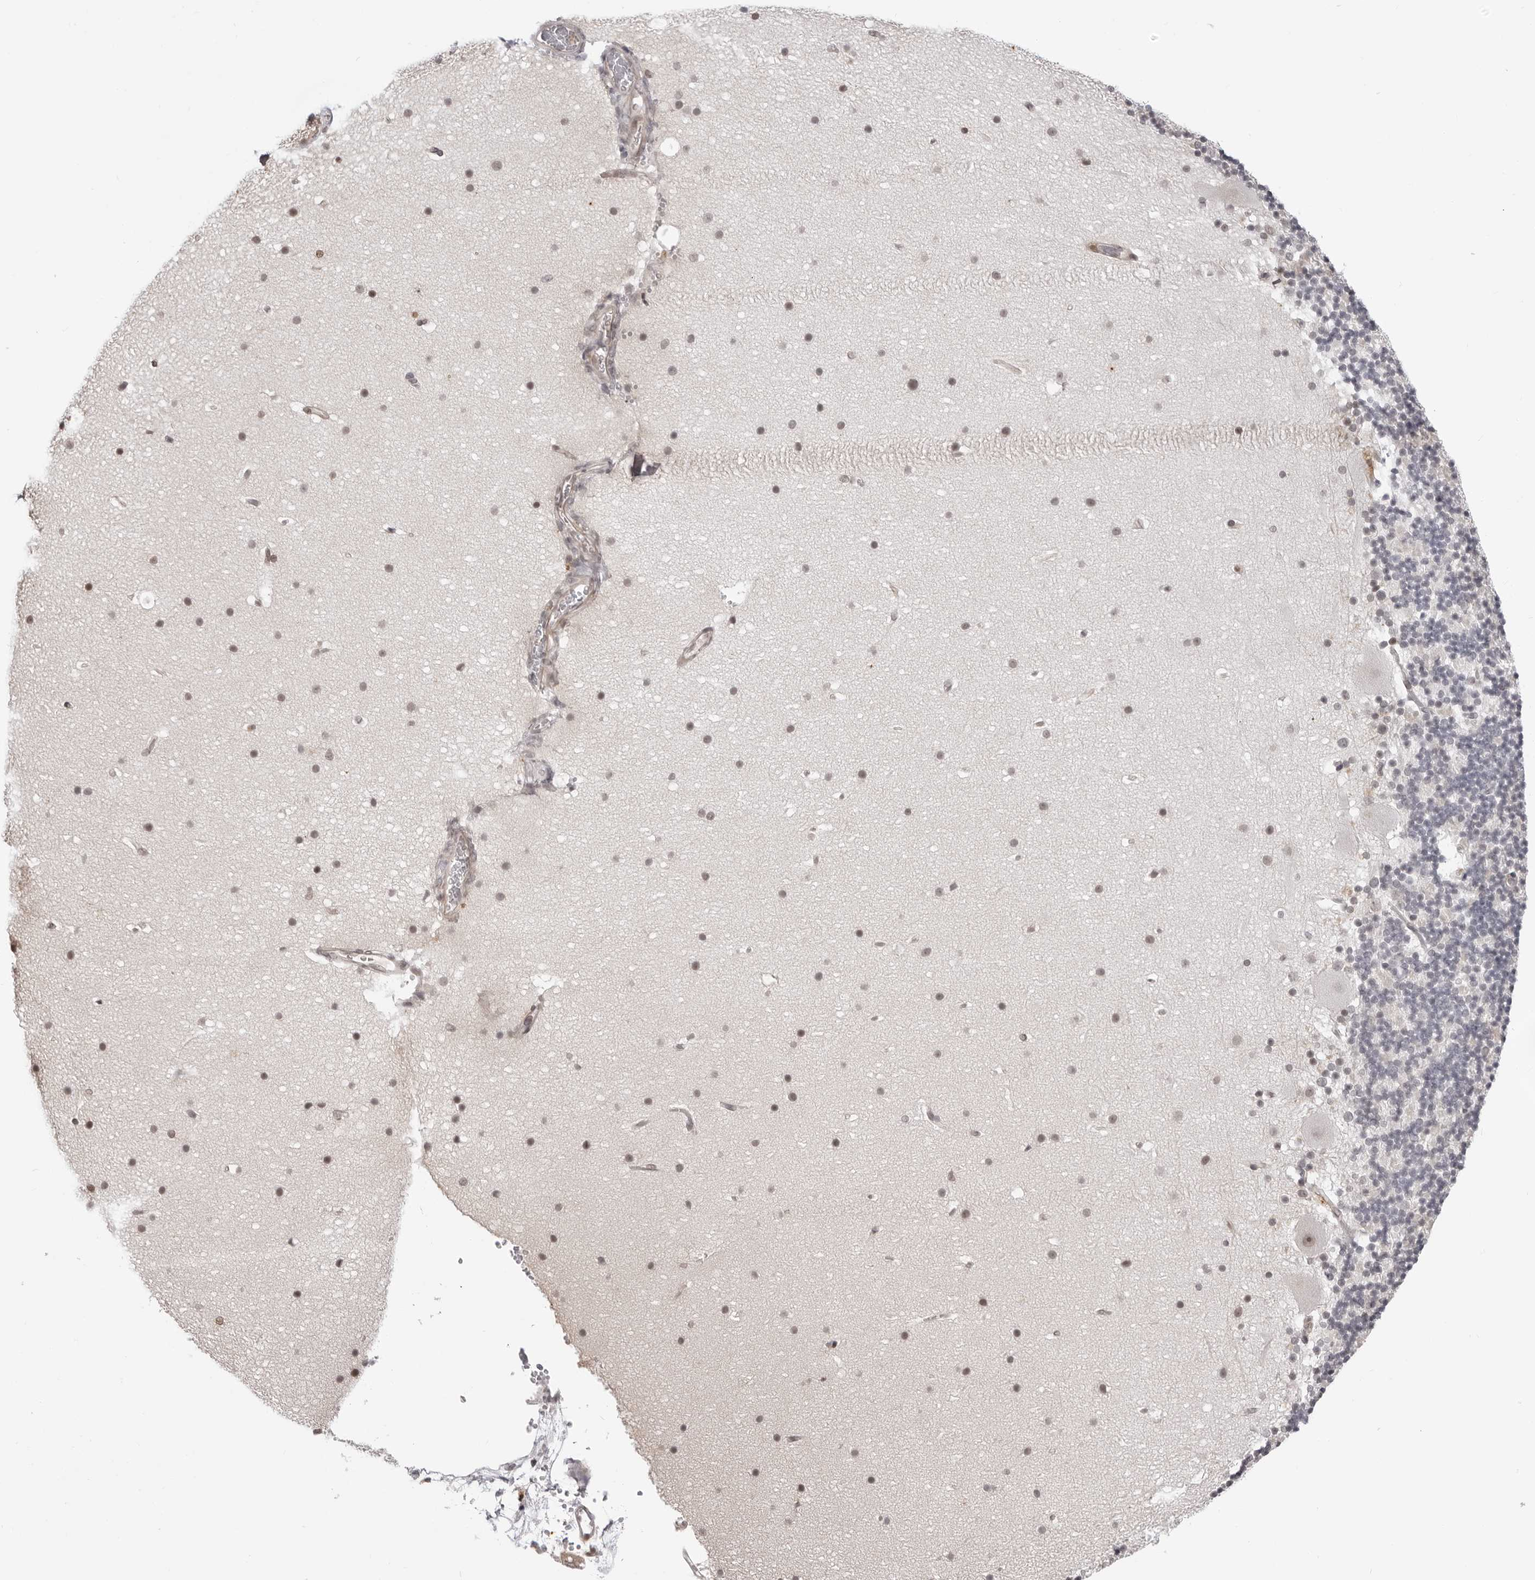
{"staining": {"intensity": "negative", "quantity": "none", "location": "none"}, "tissue": "cerebellum", "cell_type": "Cells in granular layer", "image_type": "normal", "snomed": [{"axis": "morphology", "description": "Normal tissue, NOS"}, {"axis": "topography", "description": "Cerebellum"}], "caption": "This is an IHC image of benign cerebellum. There is no expression in cells in granular layer.", "gene": "SRGAP2", "patient": {"sex": "male", "age": 57}}